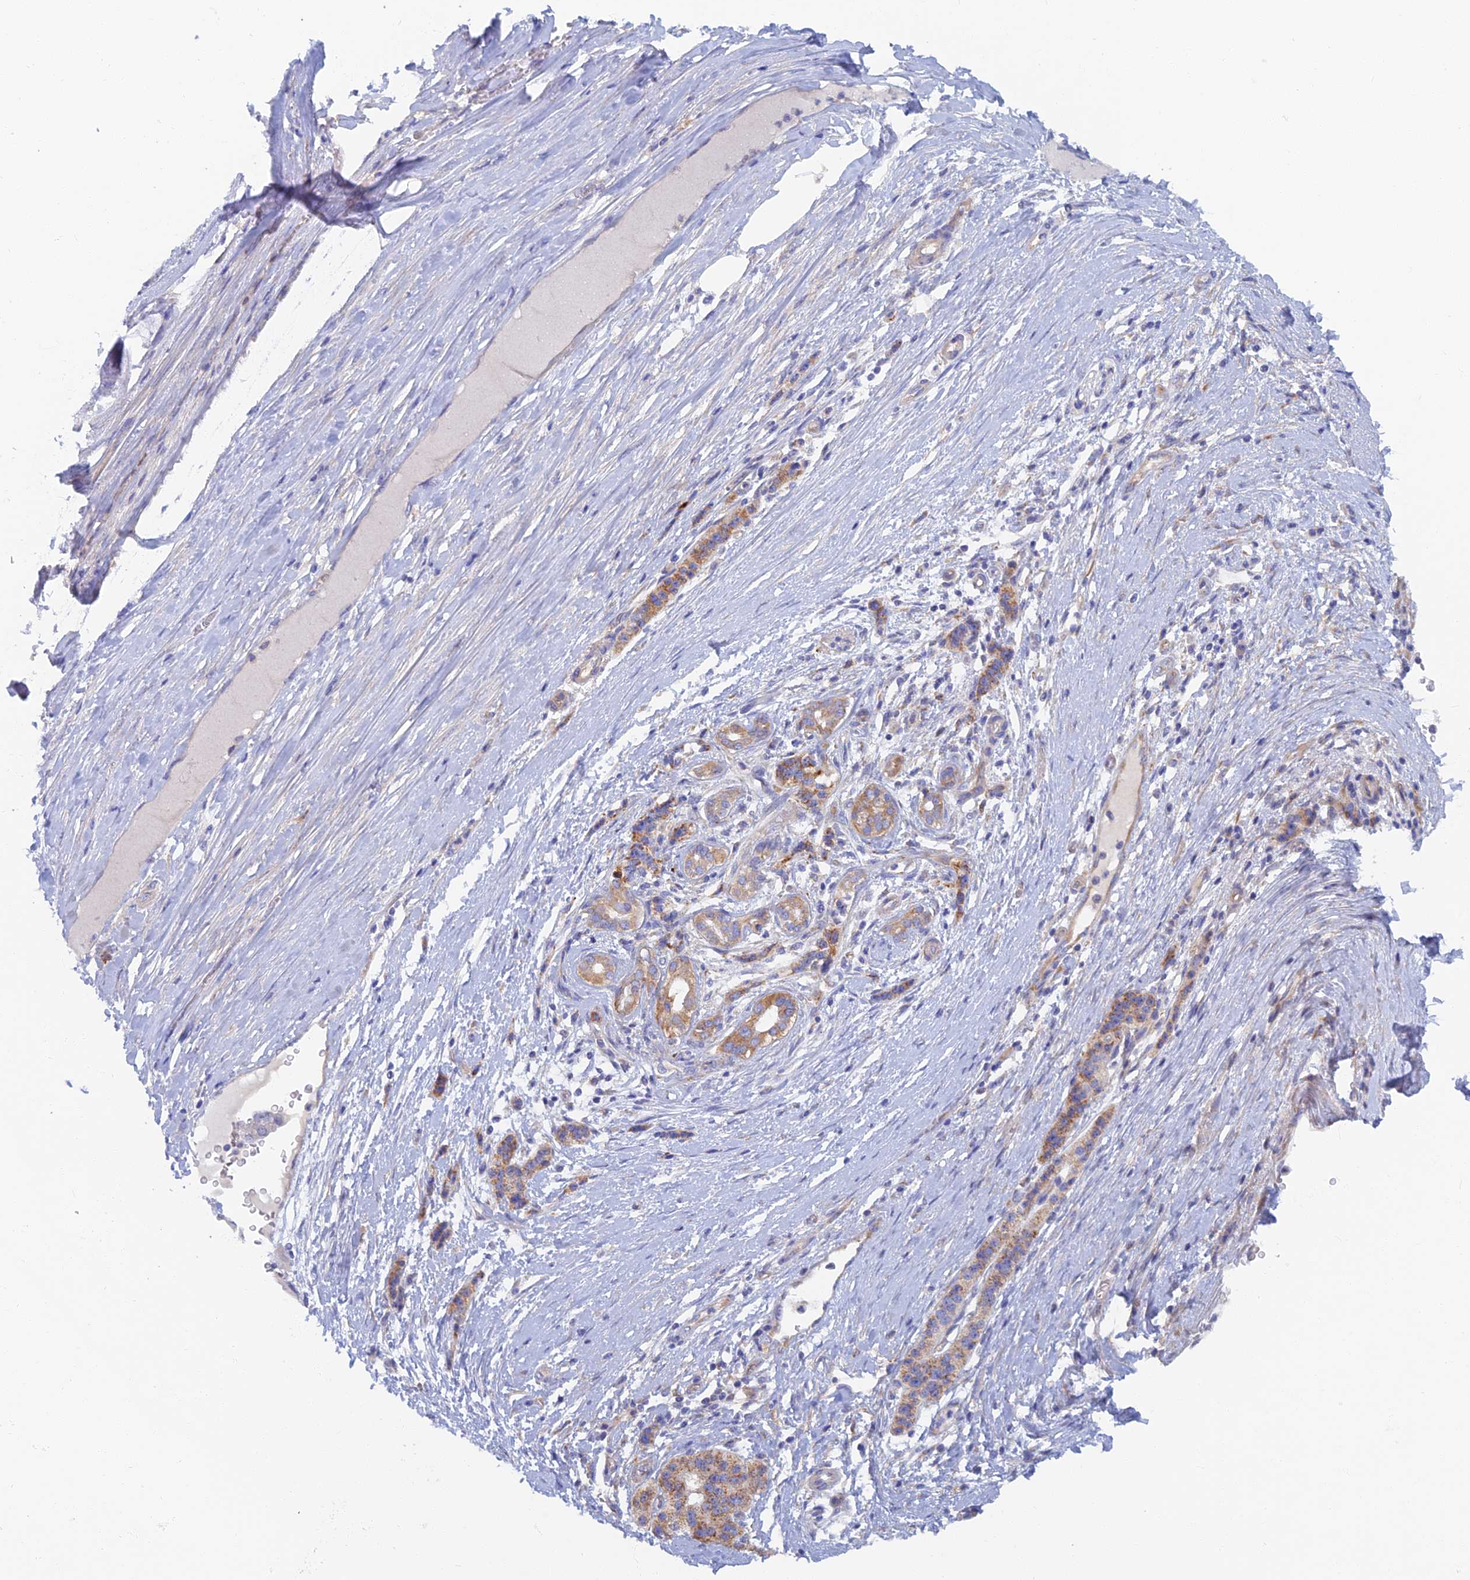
{"staining": {"intensity": "moderate", "quantity": "25%-75%", "location": "cytoplasmic/membranous"}, "tissue": "pancreatic cancer", "cell_type": "Tumor cells", "image_type": "cancer", "snomed": [{"axis": "morphology", "description": "Adenocarcinoma, NOS"}, {"axis": "topography", "description": "Pancreas"}], "caption": "Pancreatic cancer (adenocarcinoma) stained with a protein marker reveals moderate staining in tumor cells.", "gene": "TMEM44", "patient": {"sex": "male", "age": 50}}